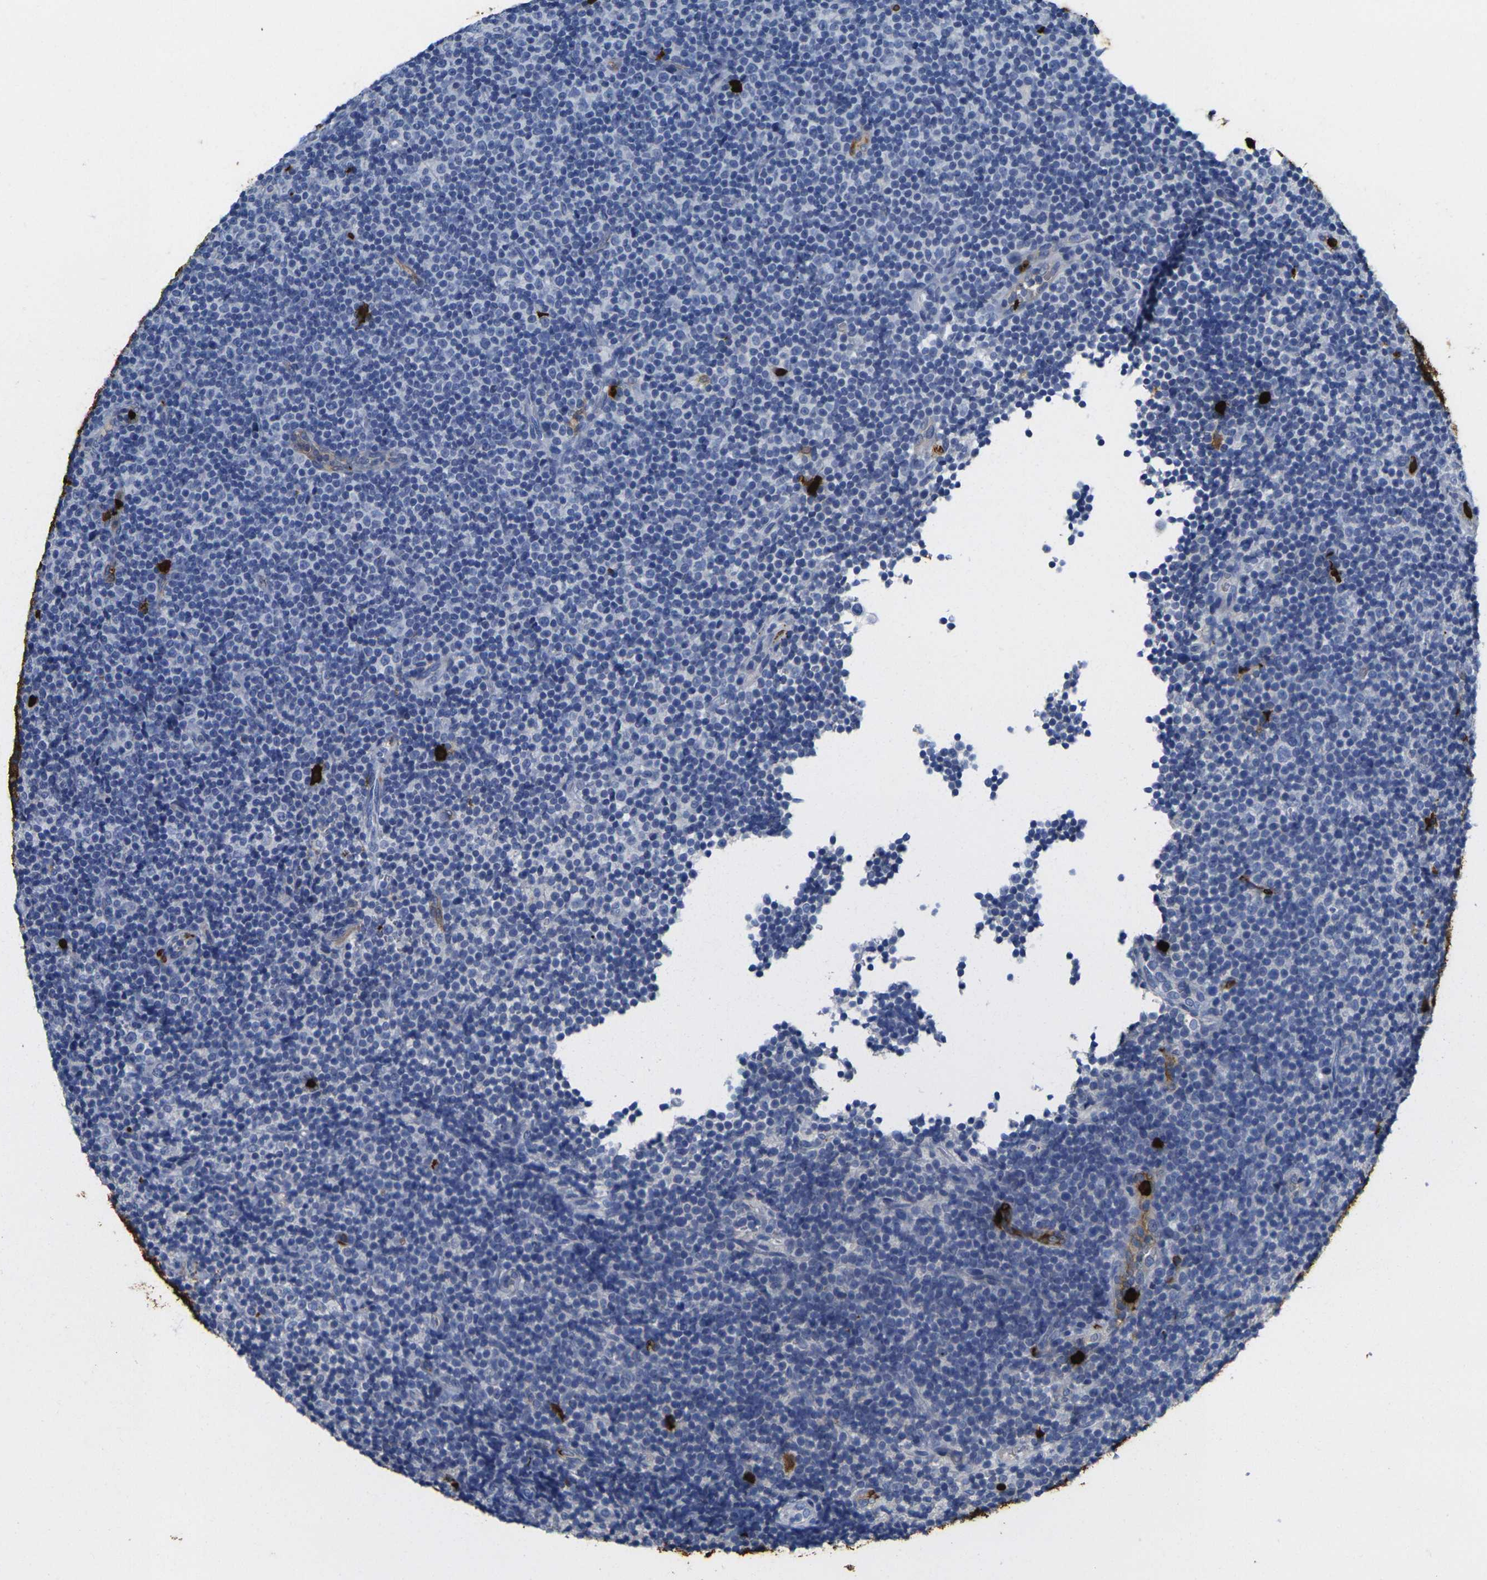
{"staining": {"intensity": "negative", "quantity": "none", "location": "none"}, "tissue": "lymphoma", "cell_type": "Tumor cells", "image_type": "cancer", "snomed": [{"axis": "morphology", "description": "Malignant lymphoma, non-Hodgkin's type, Low grade"}, {"axis": "topography", "description": "Lymph node"}], "caption": "Human lymphoma stained for a protein using immunohistochemistry (IHC) exhibits no staining in tumor cells.", "gene": "S100A9", "patient": {"sex": "female", "age": 67}}